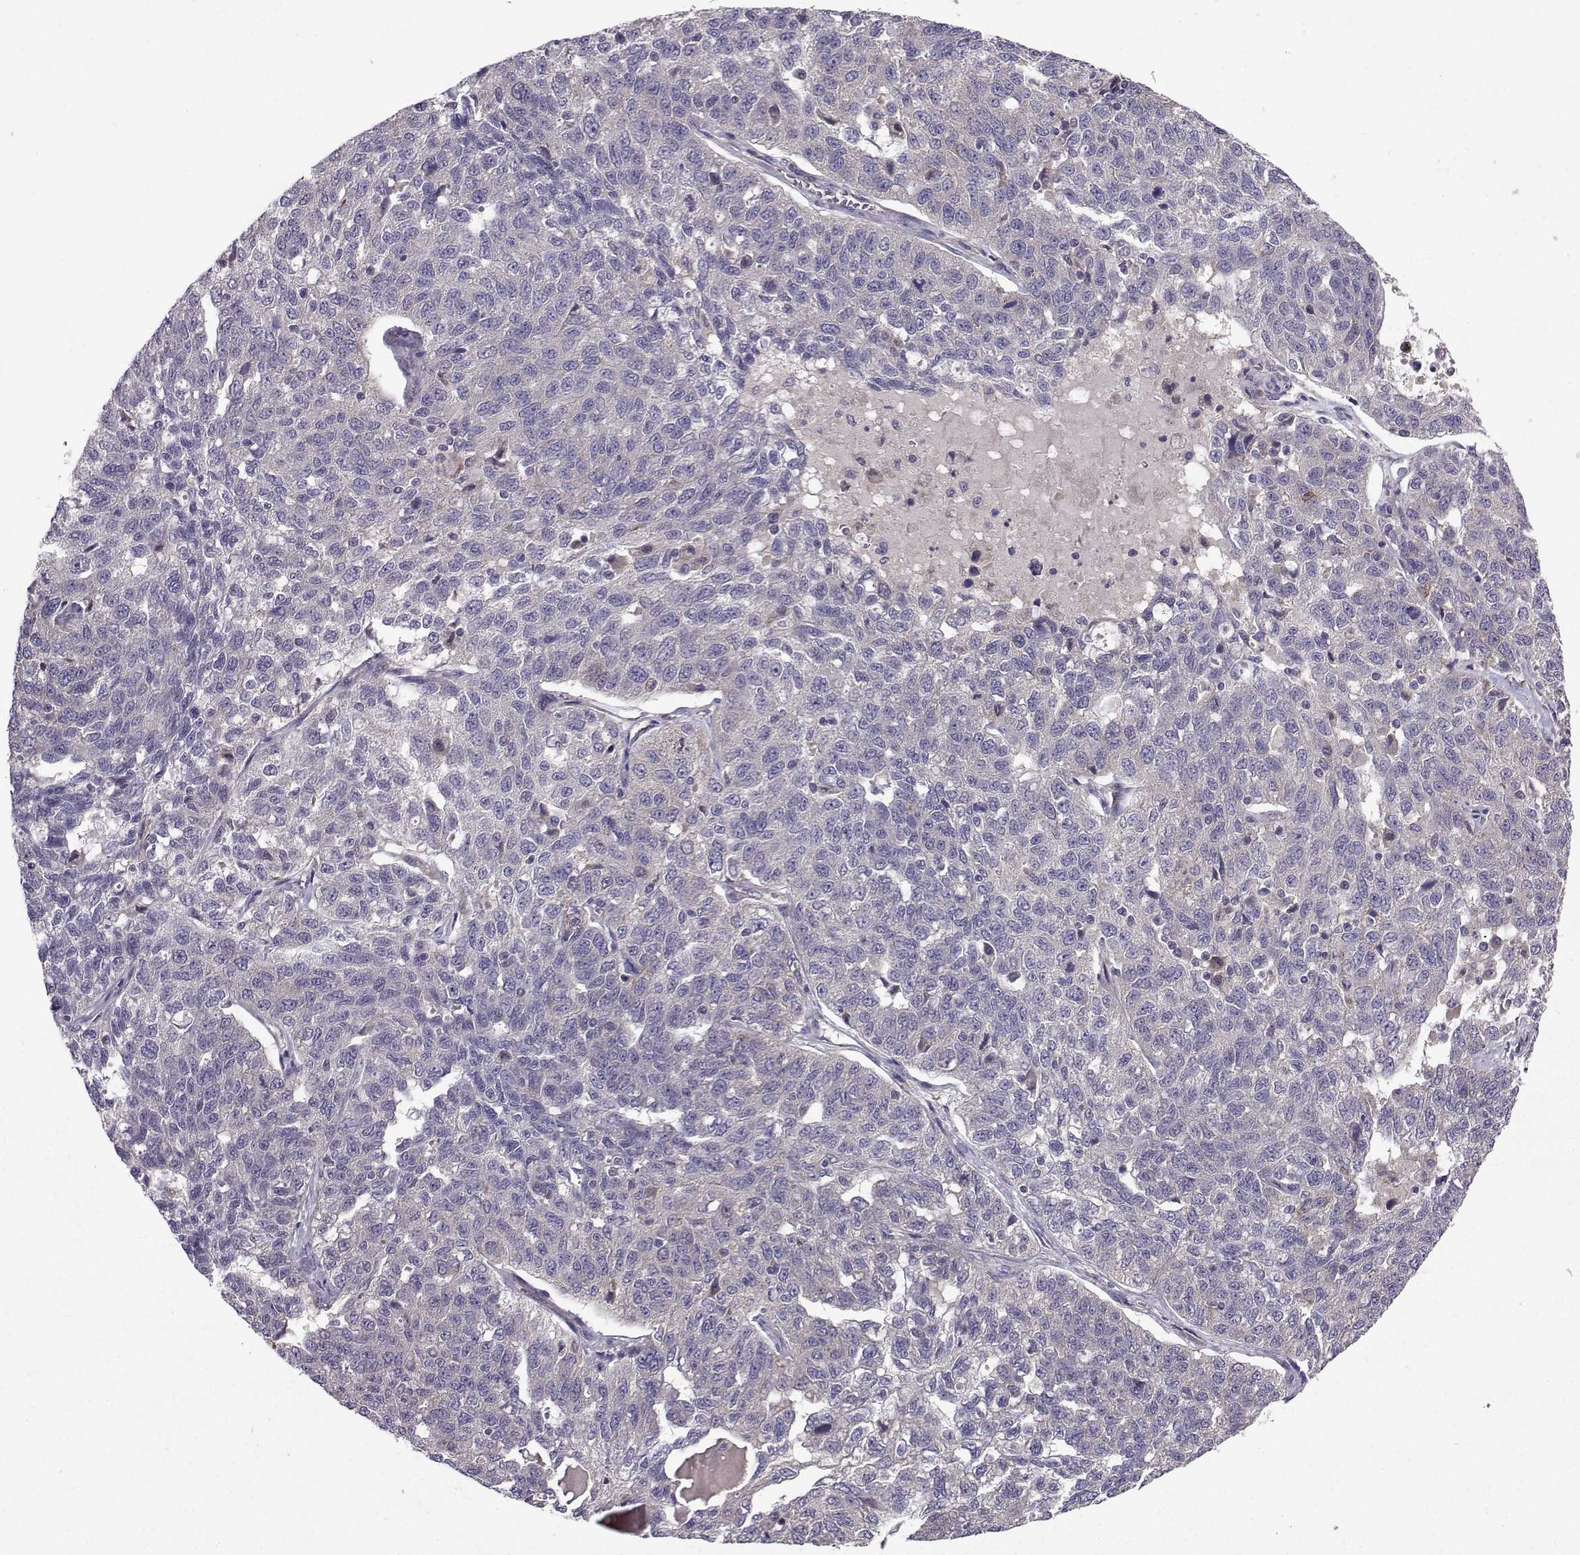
{"staining": {"intensity": "negative", "quantity": "none", "location": "none"}, "tissue": "ovarian cancer", "cell_type": "Tumor cells", "image_type": "cancer", "snomed": [{"axis": "morphology", "description": "Cystadenocarcinoma, serous, NOS"}, {"axis": "topography", "description": "Ovary"}], "caption": "This is an immunohistochemistry photomicrograph of ovarian serous cystadenocarcinoma. There is no positivity in tumor cells.", "gene": "STXBP5", "patient": {"sex": "female", "age": 71}}